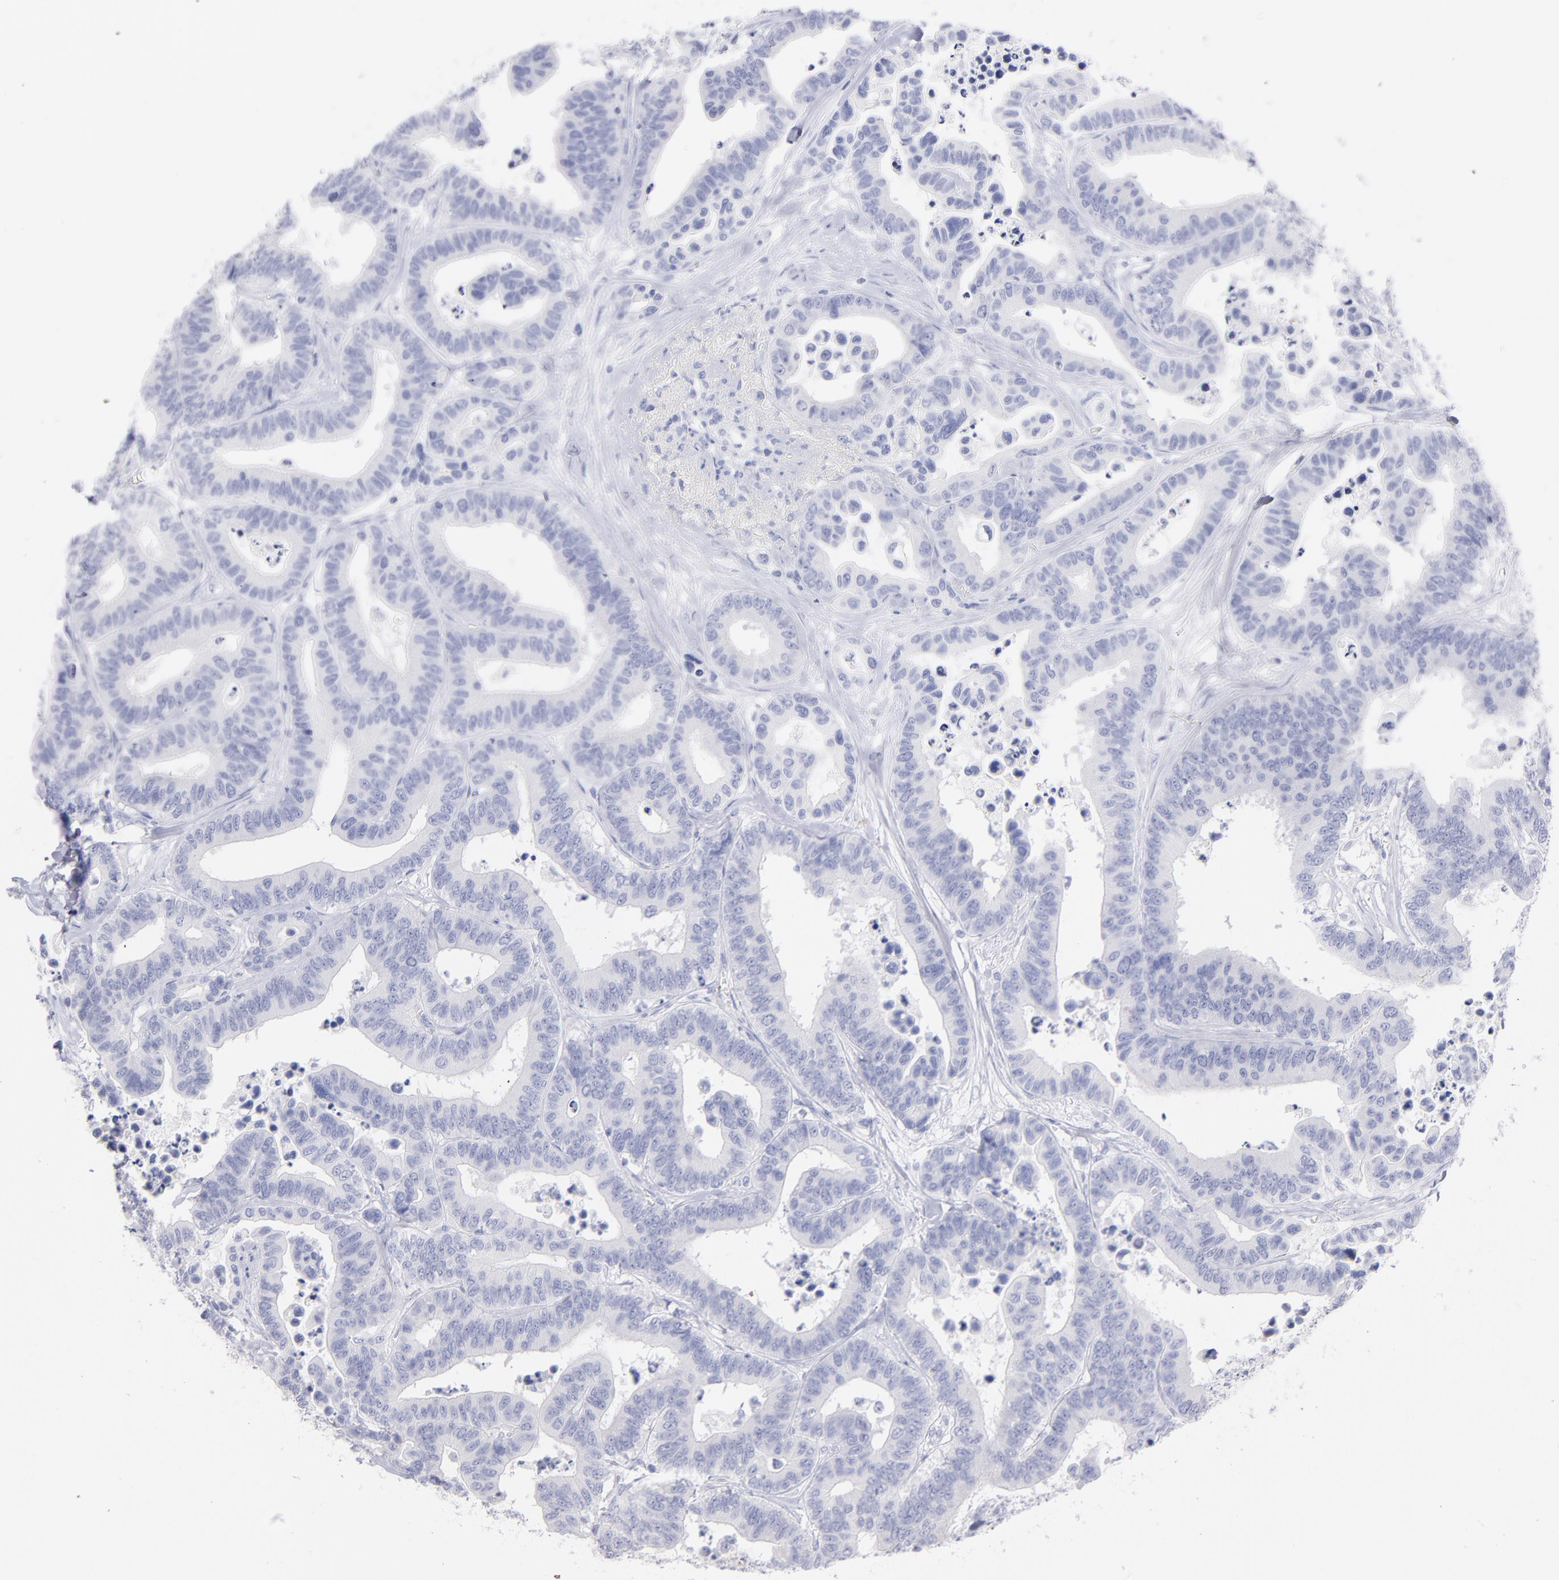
{"staining": {"intensity": "negative", "quantity": "none", "location": "none"}, "tissue": "colorectal cancer", "cell_type": "Tumor cells", "image_type": "cancer", "snomed": [{"axis": "morphology", "description": "Adenocarcinoma, NOS"}, {"axis": "topography", "description": "Colon"}], "caption": "Immunohistochemistry (IHC) histopathology image of human colorectal cancer (adenocarcinoma) stained for a protein (brown), which demonstrates no positivity in tumor cells.", "gene": "SCGN", "patient": {"sex": "male", "age": 82}}